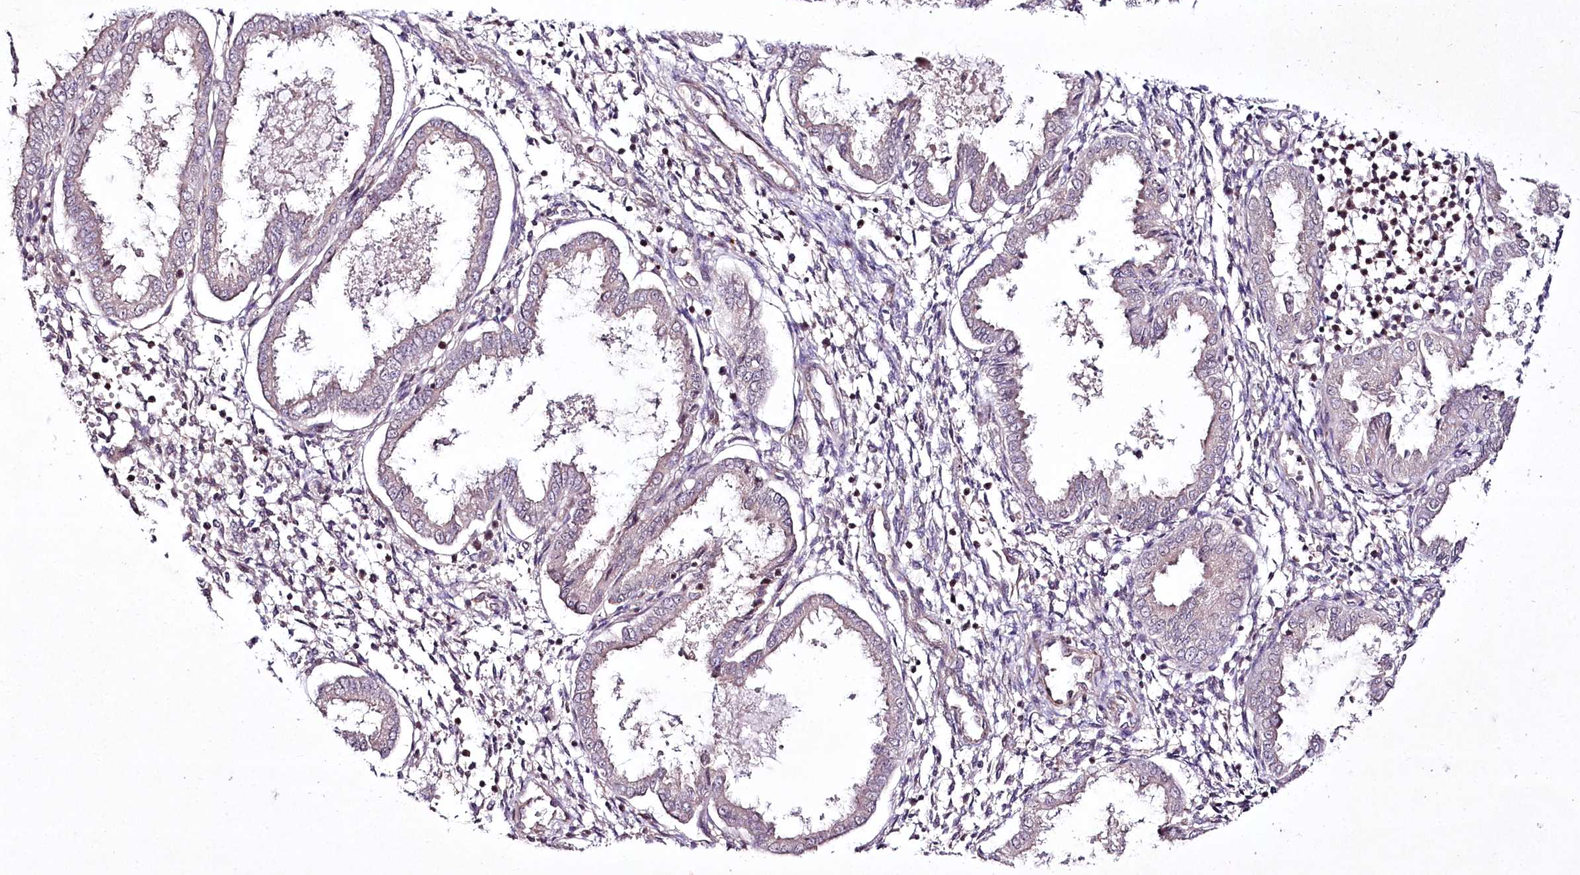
{"staining": {"intensity": "weak", "quantity": "<25%", "location": "cytoplasmic/membranous,nuclear"}, "tissue": "endometrium", "cell_type": "Cells in endometrial stroma", "image_type": "normal", "snomed": [{"axis": "morphology", "description": "Normal tissue, NOS"}, {"axis": "topography", "description": "Endometrium"}], "caption": "Immunohistochemistry (IHC) image of benign endometrium: endometrium stained with DAB shows no significant protein expression in cells in endometrial stroma. (Immunohistochemistry (IHC), brightfield microscopy, high magnification).", "gene": "CCDC59", "patient": {"sex": "female", "age": 33}}